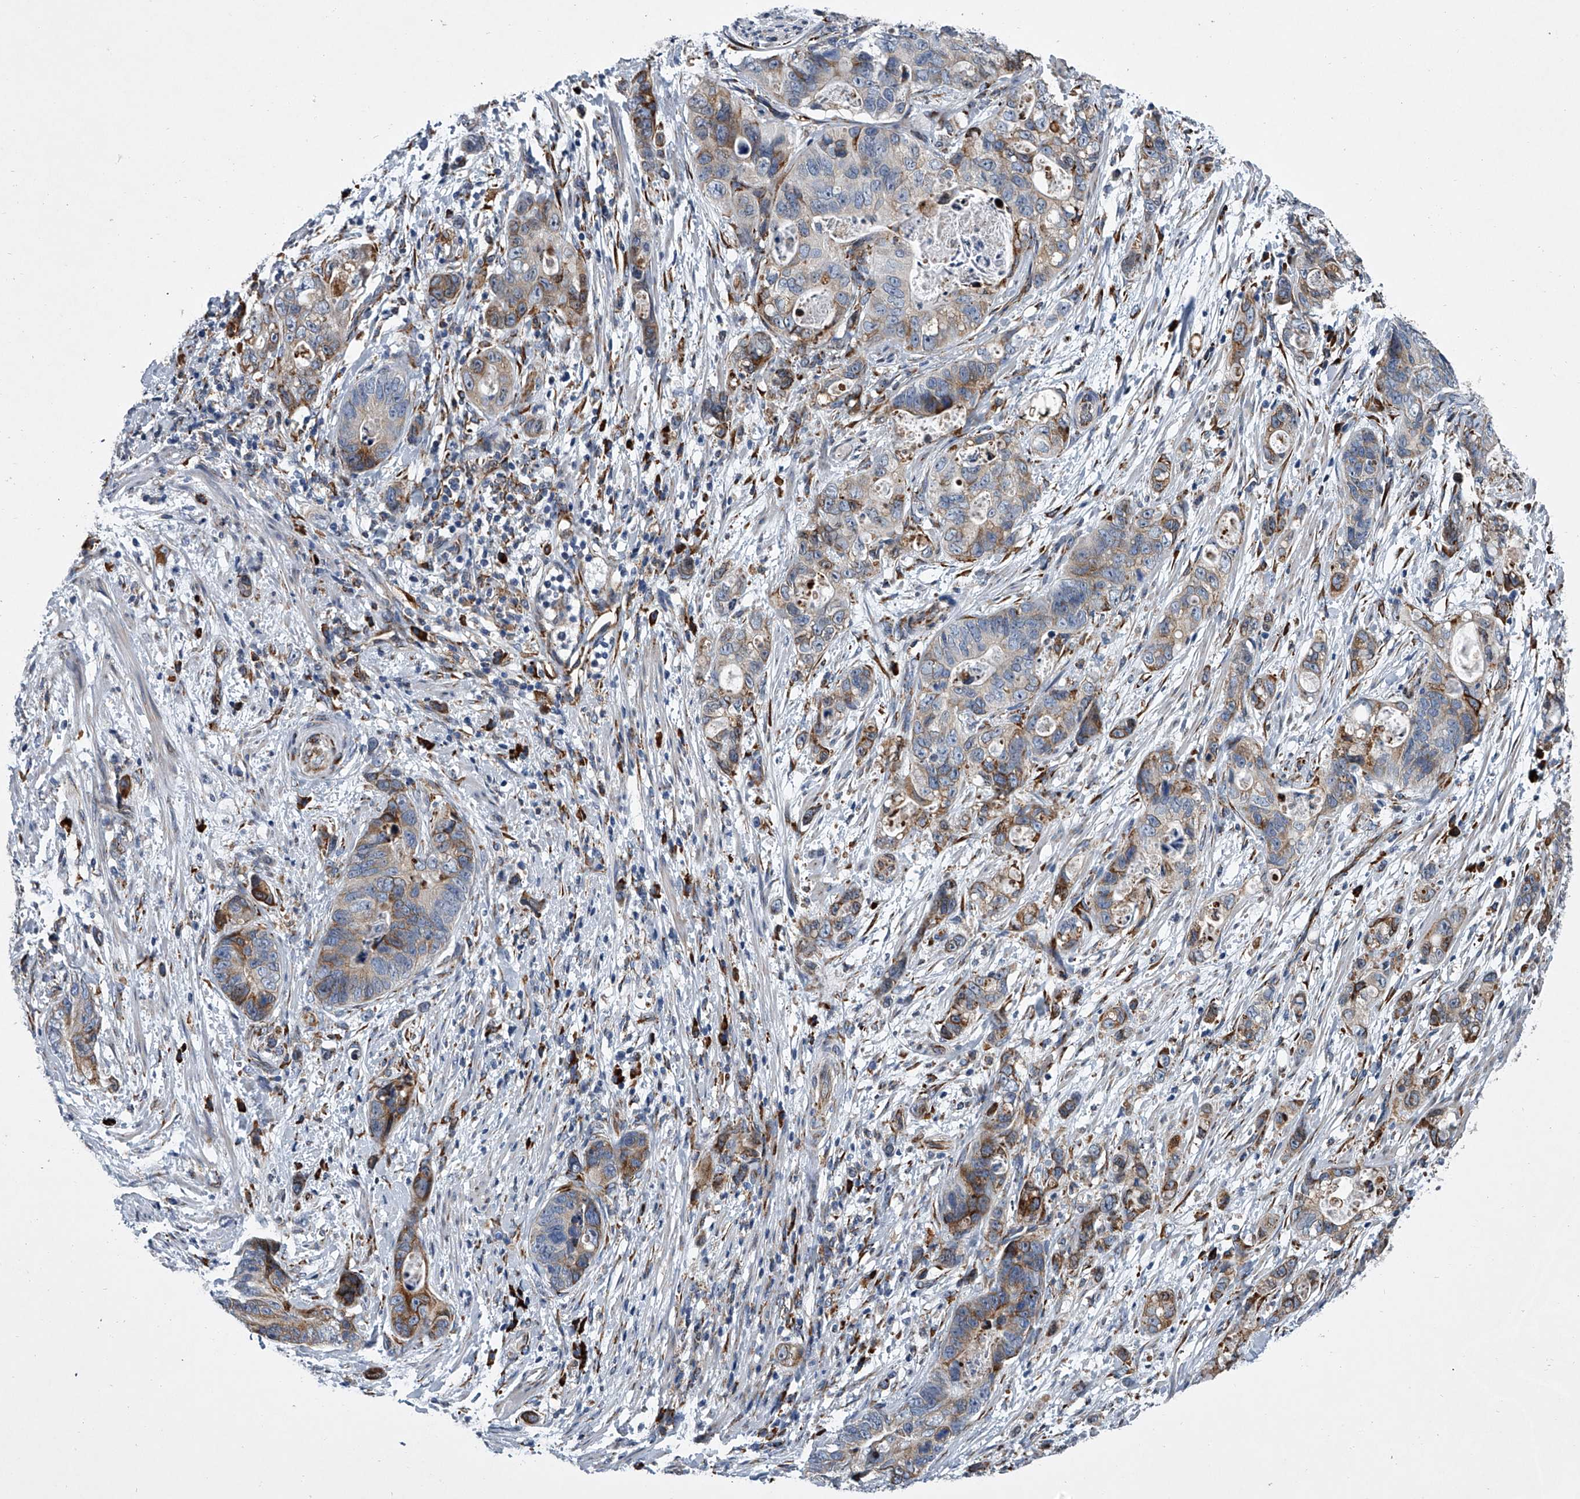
{"staining": {"intensity": "moderate", "quantity": "<25%", "location": "cytoplasmic/membranous"}, "tissue": "stomach cancer", "cell_type": "Tumor cells", "image_type": "cancer", "snomed": [{"axis": "morphology", "description": "Normal tissue, NOS"}, {"axis": "morphology", "description": "Adenocarcinoma, NOS"}, {"axis": "topography", "description": "Stomach"}], "caption": "Stomach adenocarcinoma tissue demonstrates moderate cytoplasmic/membranous staining in approximately <25% of tumor cells", "gene": "TMEM63C", "patient": {"sex": "female", "age": 89}}